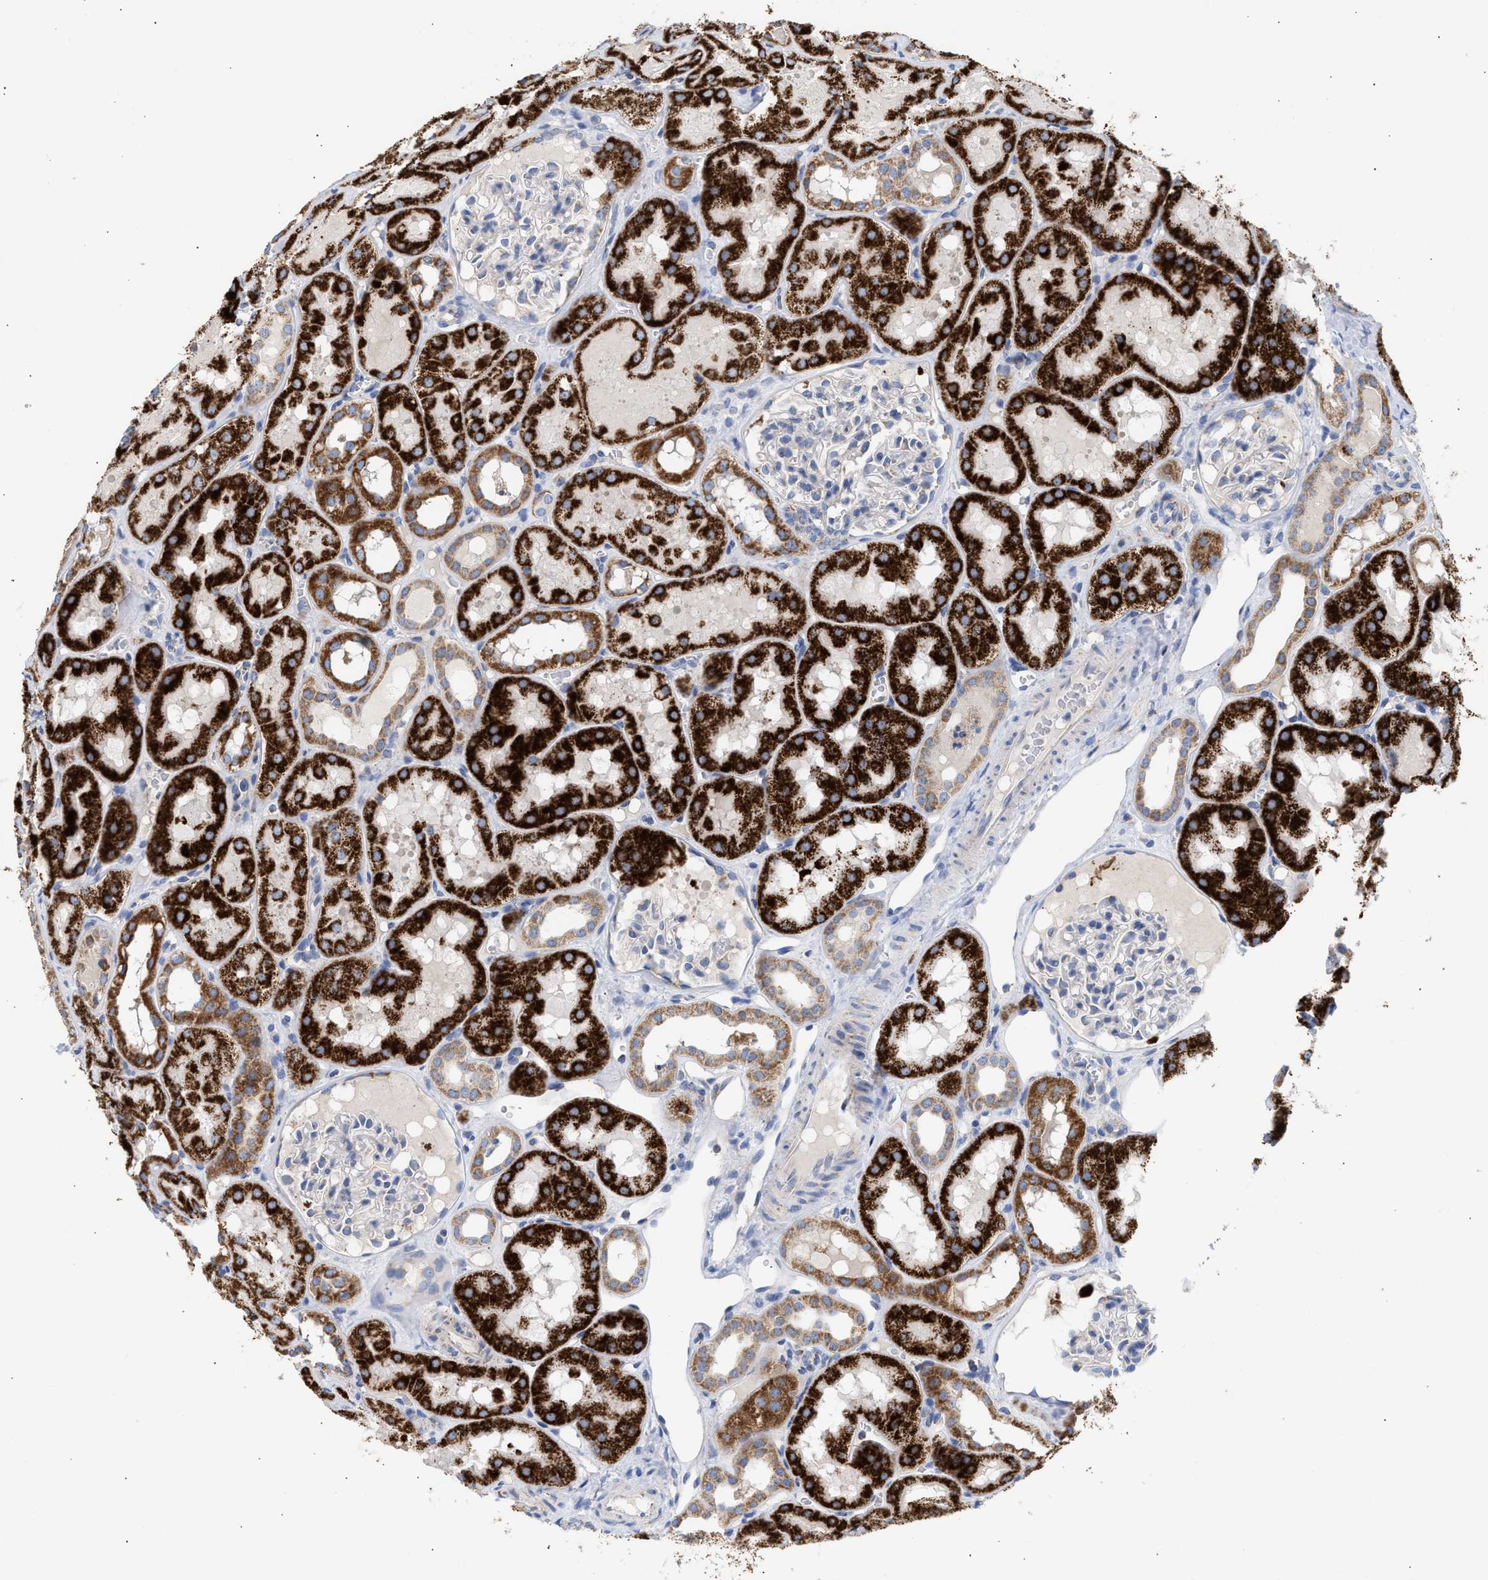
{"staining": {"intensity": "moderate", "quantity": "<25%", "location": "cytoplasmic/membranous"}, "tissue": "kidney", "cell_type": "Cells in glomeruli", "image_type": "normal", "snomed": [{"axis": "morphology", "description": "Normal tissue, NOS"}, {"axis": "topography", "description": "Kidney"}, {"axis": "topography", "description": "Urinary bladder"}], "caption": "Brown immunohistochemical staining in benign human kidney shows moderate cytoplasmic/membranous positivity in about <25% of cells in glomeruli. (brown staining indicates protein expression, while blue staining denotes nuclei).", "gene": "ACOT13", "patient": {"sex": "male", "age": 16}}